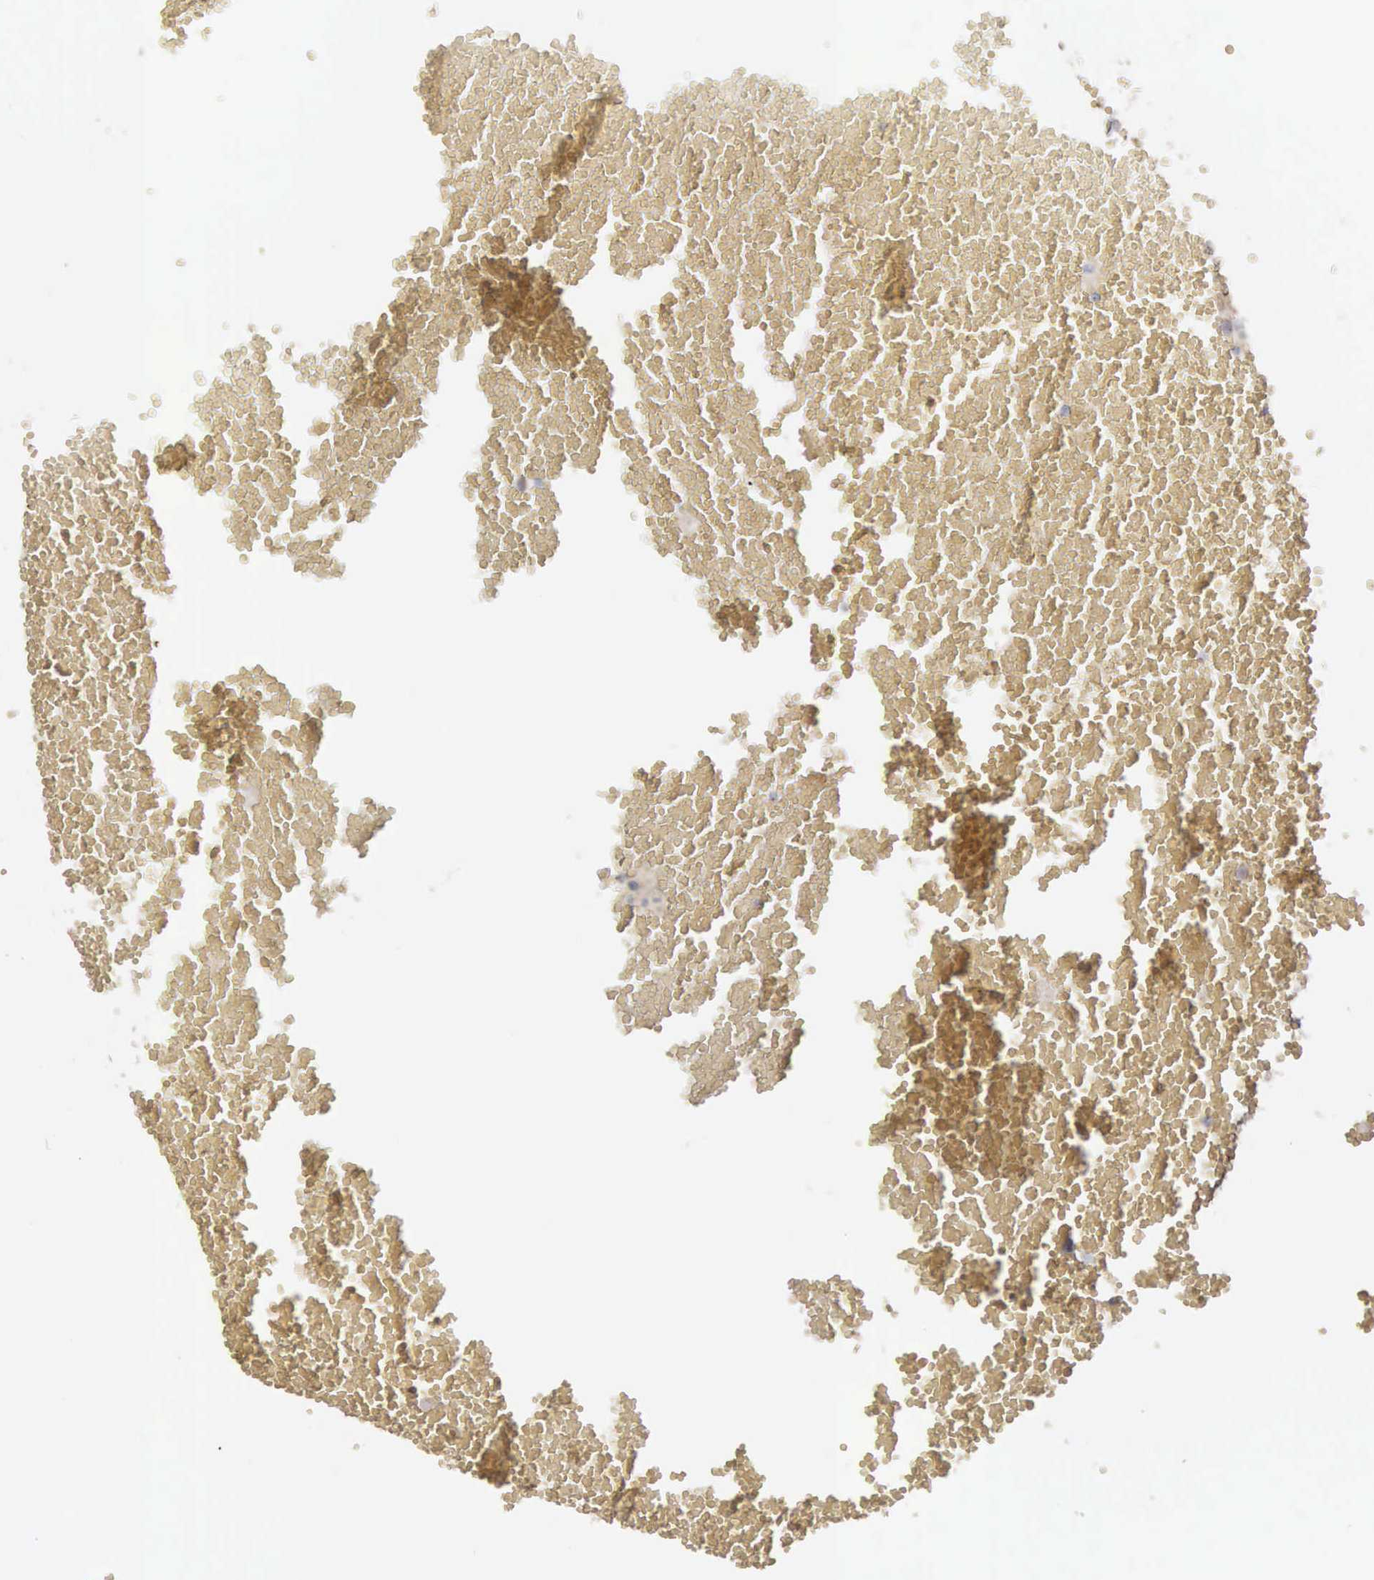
{"staining": {"intensity": "negative", "quantity": "none", "location": "none"}, "tissue": "testis cancer", "cell_type": "Tumor cells", "image_type": "cancer", "snomed": [{"axis": "morphology", "description": "Seminoma, NOS"}, {"axis": "topography", "description": "Testis"}], "caption": "Testis seminoma stained for a protein using immunohistochemistry (IHC) displays no expression tumor cells.", "gene": "AMN", "patient": {"sex": "male", "age": 71}}